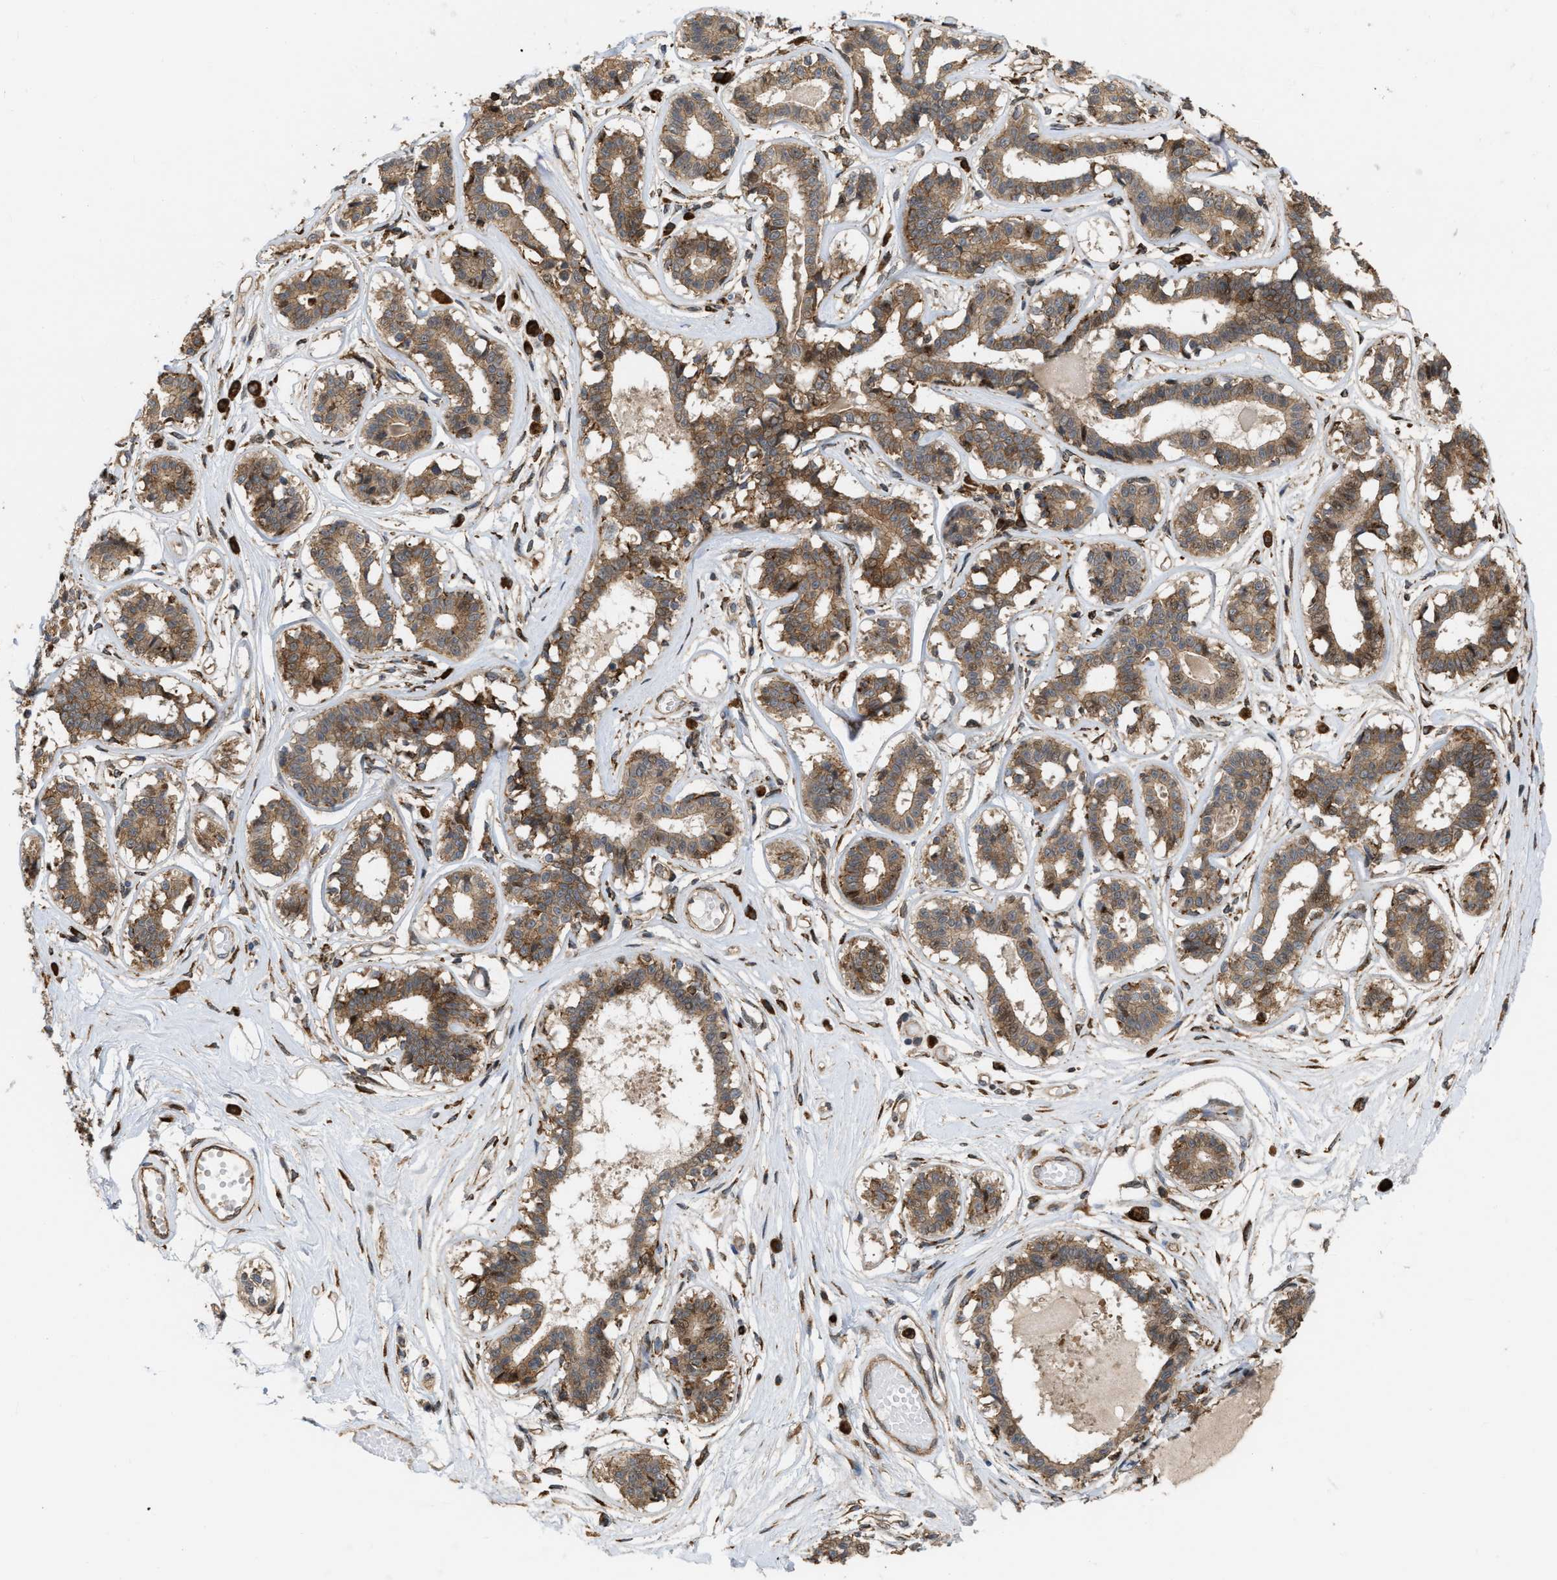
{"staining": {"intensity": "negative", "quantity": "none", "location": "none"}, "tissue": "breast", "cell_type": "Adipocytes", "image_type": "normal", "snomed": [{"axis": "morphology", "description": "Normal tissue, NOS"}, {"axis": "topography", "description": "Breast"}], "caption": "This histopathology image is of benign breast stained with immunohistochemistry (IHC) to label a protein in brown with the nuclei are counter-stained blue. There is no expression in adipocytes. The staining is performed using DAB (3,3'-diaminobenzidine) brown chromogen with nuclei counter-stained in using hematoxylin.", "gene": "IQCE", "patient": {"sex": "female", "age": 45}}